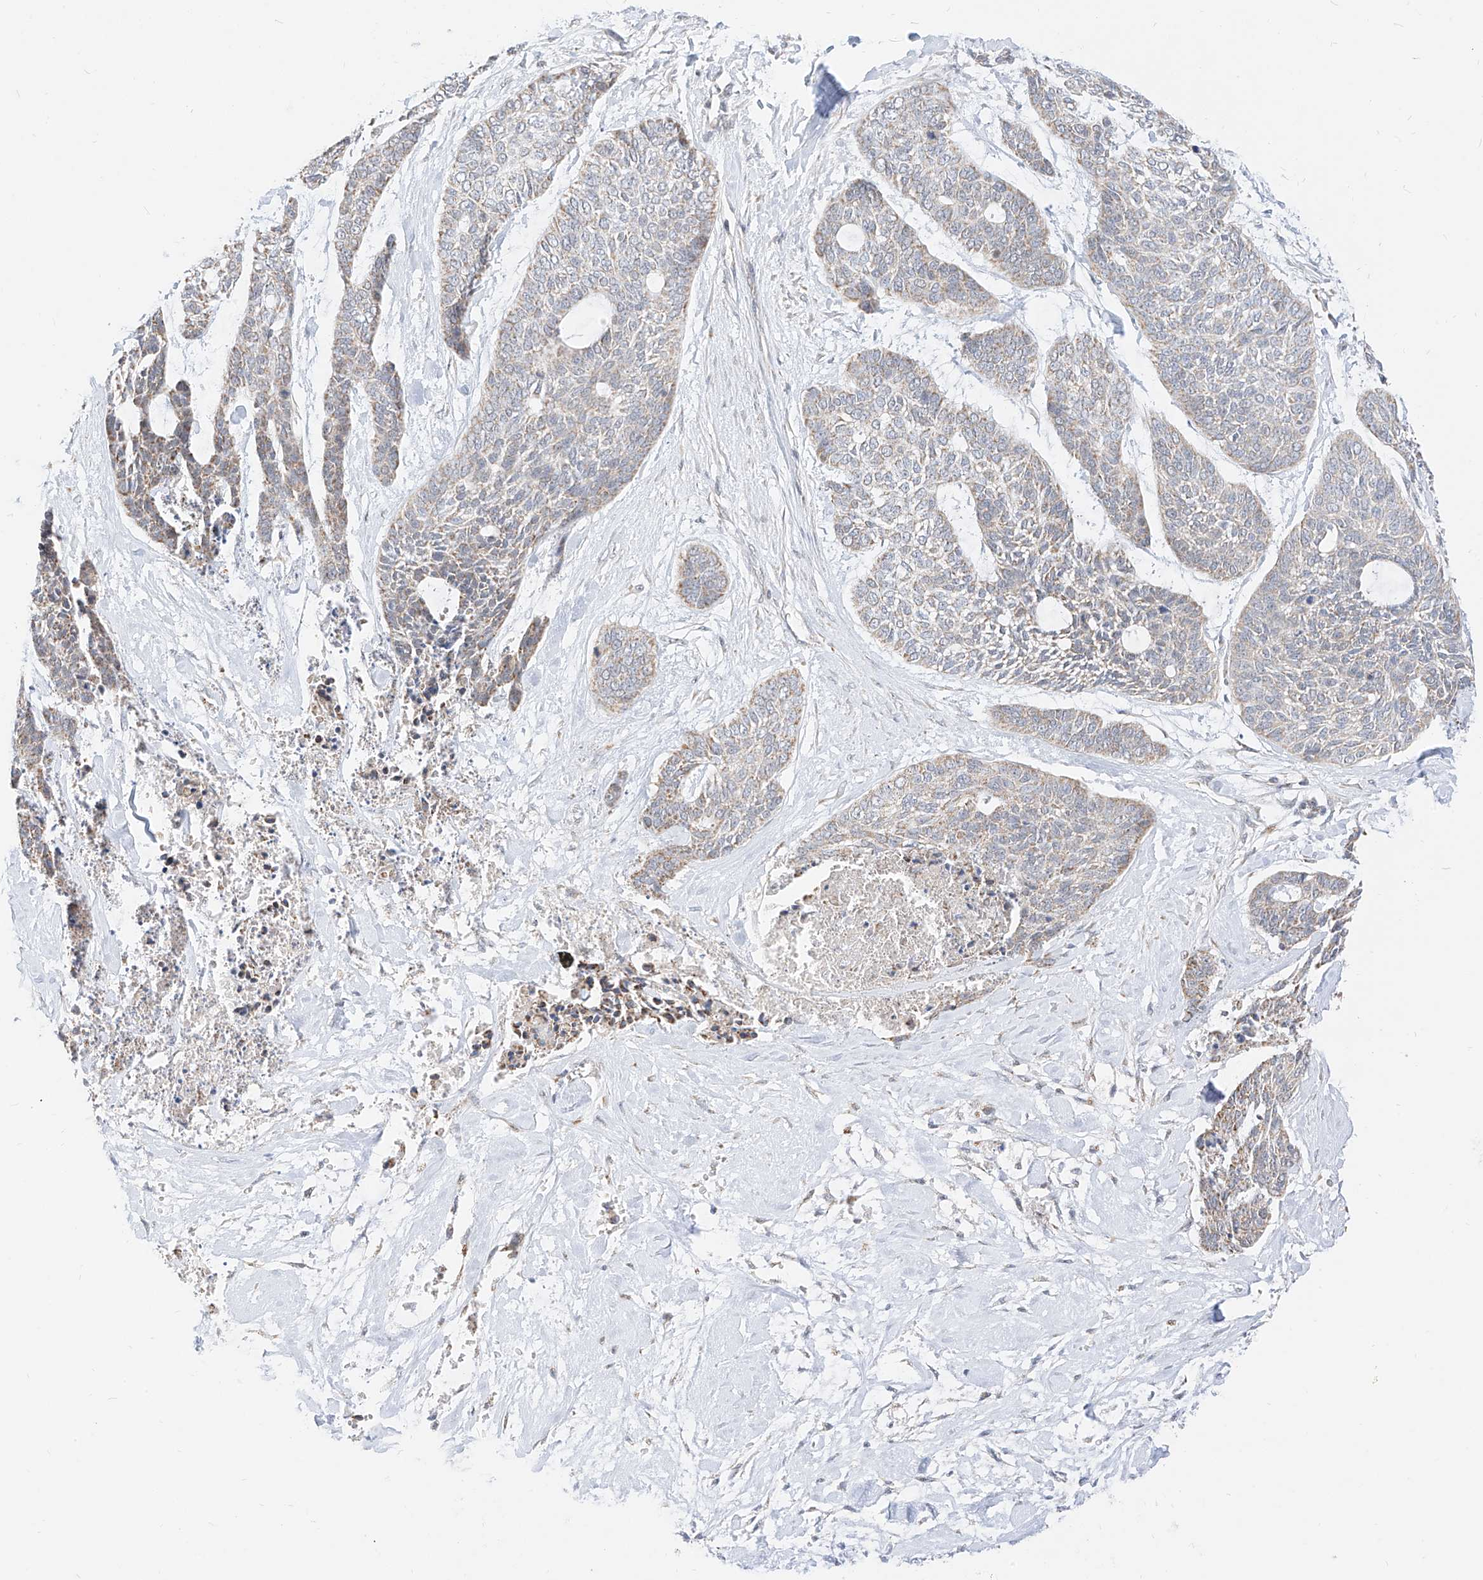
{"staining": {"intensity": "weak", "quantity": "25%-75%", "location": "cytoplasmic/membranous"}, "tissue": "skin cancer", "cell_type": "Tumor cells", "image_type": "cancer", "snomed": [{"axis": "morphology", "description": "Basal cell carcinoma"}, {"axis": "topography", "description": "Skin"}], "caption": "Human skin basal cell carcinoma stained with a protein marker exhibits weak staining in tumor cells.", "gene": "MTUS2", "patient": {"sex": "female", "age": 64}}